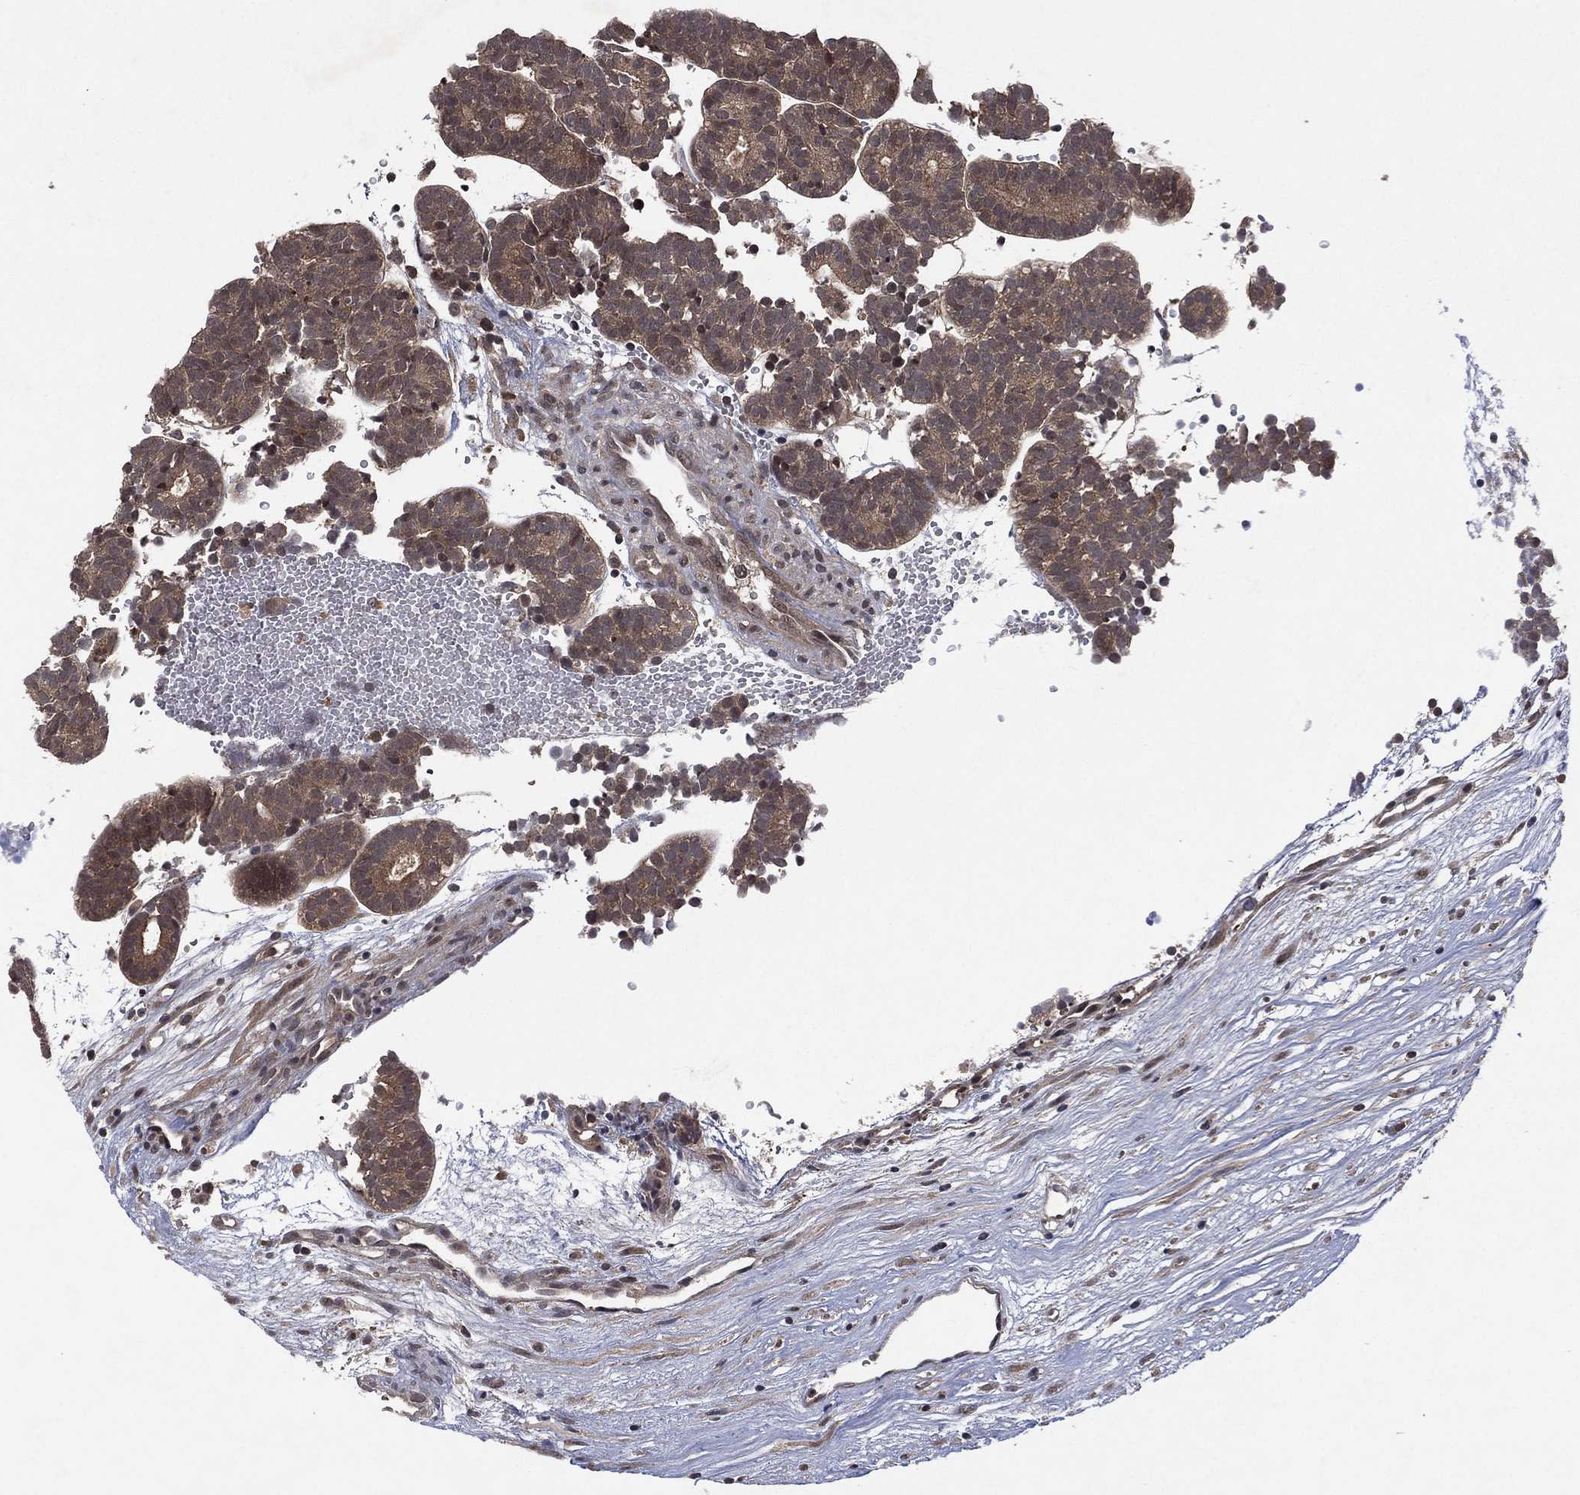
{"staining": {"intensity": "weak", "quantity": "<25%", "location": "nuclear"}, "tissue": "head and neck cancer", "cell_type": "Tumor cells", "image_type": "cancer", "snomed": [{"axis": "morphology", "description": "Adenocarcinoma, NOS"}, {"axis": "topography", "description": "Head-Neck"}], "caption": "Head and neck cancer (adenocarcinoma) stained for a protein using immunohistochemistry exhibits no positivity tumor cells.", "gene": "ATG4B", "patient": {"sex": "female", "age": 81}}